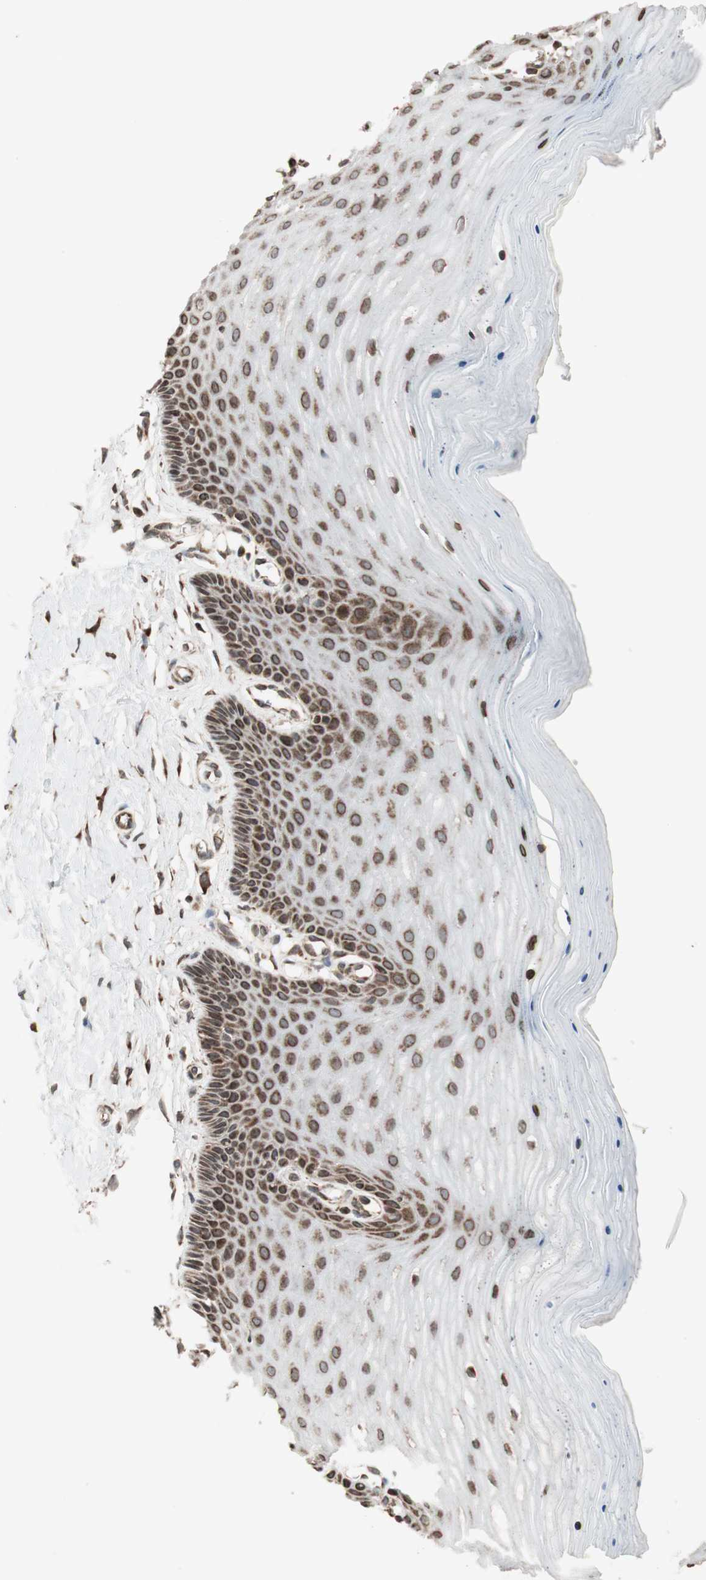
{"staining": {"intensity": "strong", "quantity": ">75%", "location": "cytoplasmic/membranous,nuclear"}, "tissue": "cervix", "cell_type": "Glandular cells", "image_type": "normal", "snomed": [{"axis": "morphology", "description": "Normal tissue, NOS"}, {"axis": "topography", "description": "Cervix"}], "caption": "Glandular cells demonstrate strong cytoplasmic/membranous,nuclear staining in approximately >75% of cells in unremarkable cervix. (Brightfield microscopy of DAB IHC at high magnification).", "gene": "NUP62", "patient": {"sex": "female", "age": 55}}